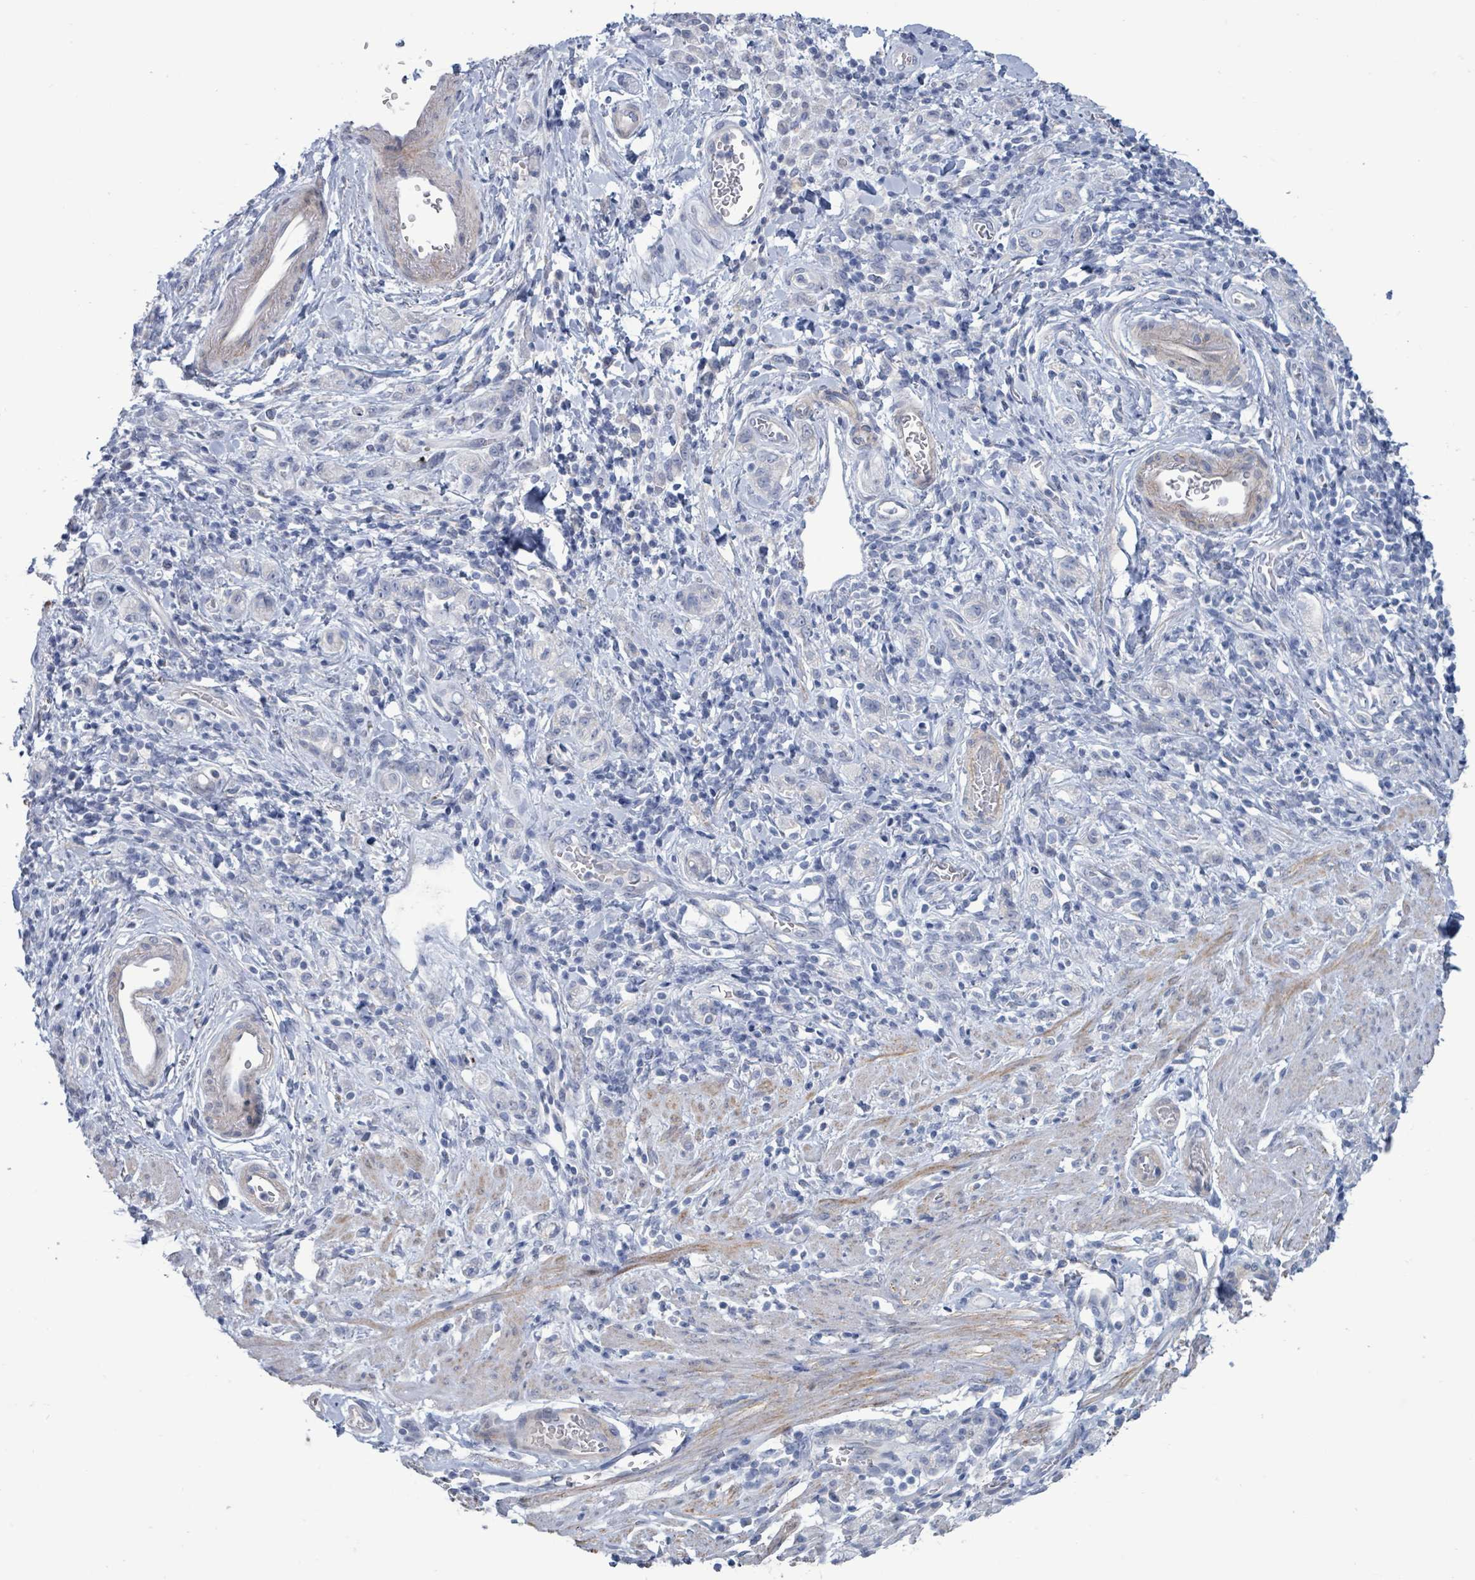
{"staining": {"intensity": "negative", "quantity": "none", "location": "none"}, "tissue": "stomach cancer", "cell_type": "Tumor cells", "image_type": "cancer", "snomed": [{"axis": "morphology", "description": "Adenocarcinoma, NOS"}, {"axis": "topography", "description": "Stomach"}], "caption": "High magnification brightfield microscopy of adenocarcinoma (stomach) stained with DAB (brown) and counterstained with hematoxylin (blue): tumor cells show no significant positivity.", "gene": "PKLR", "patient": {"sex": "male", "age": 77}}